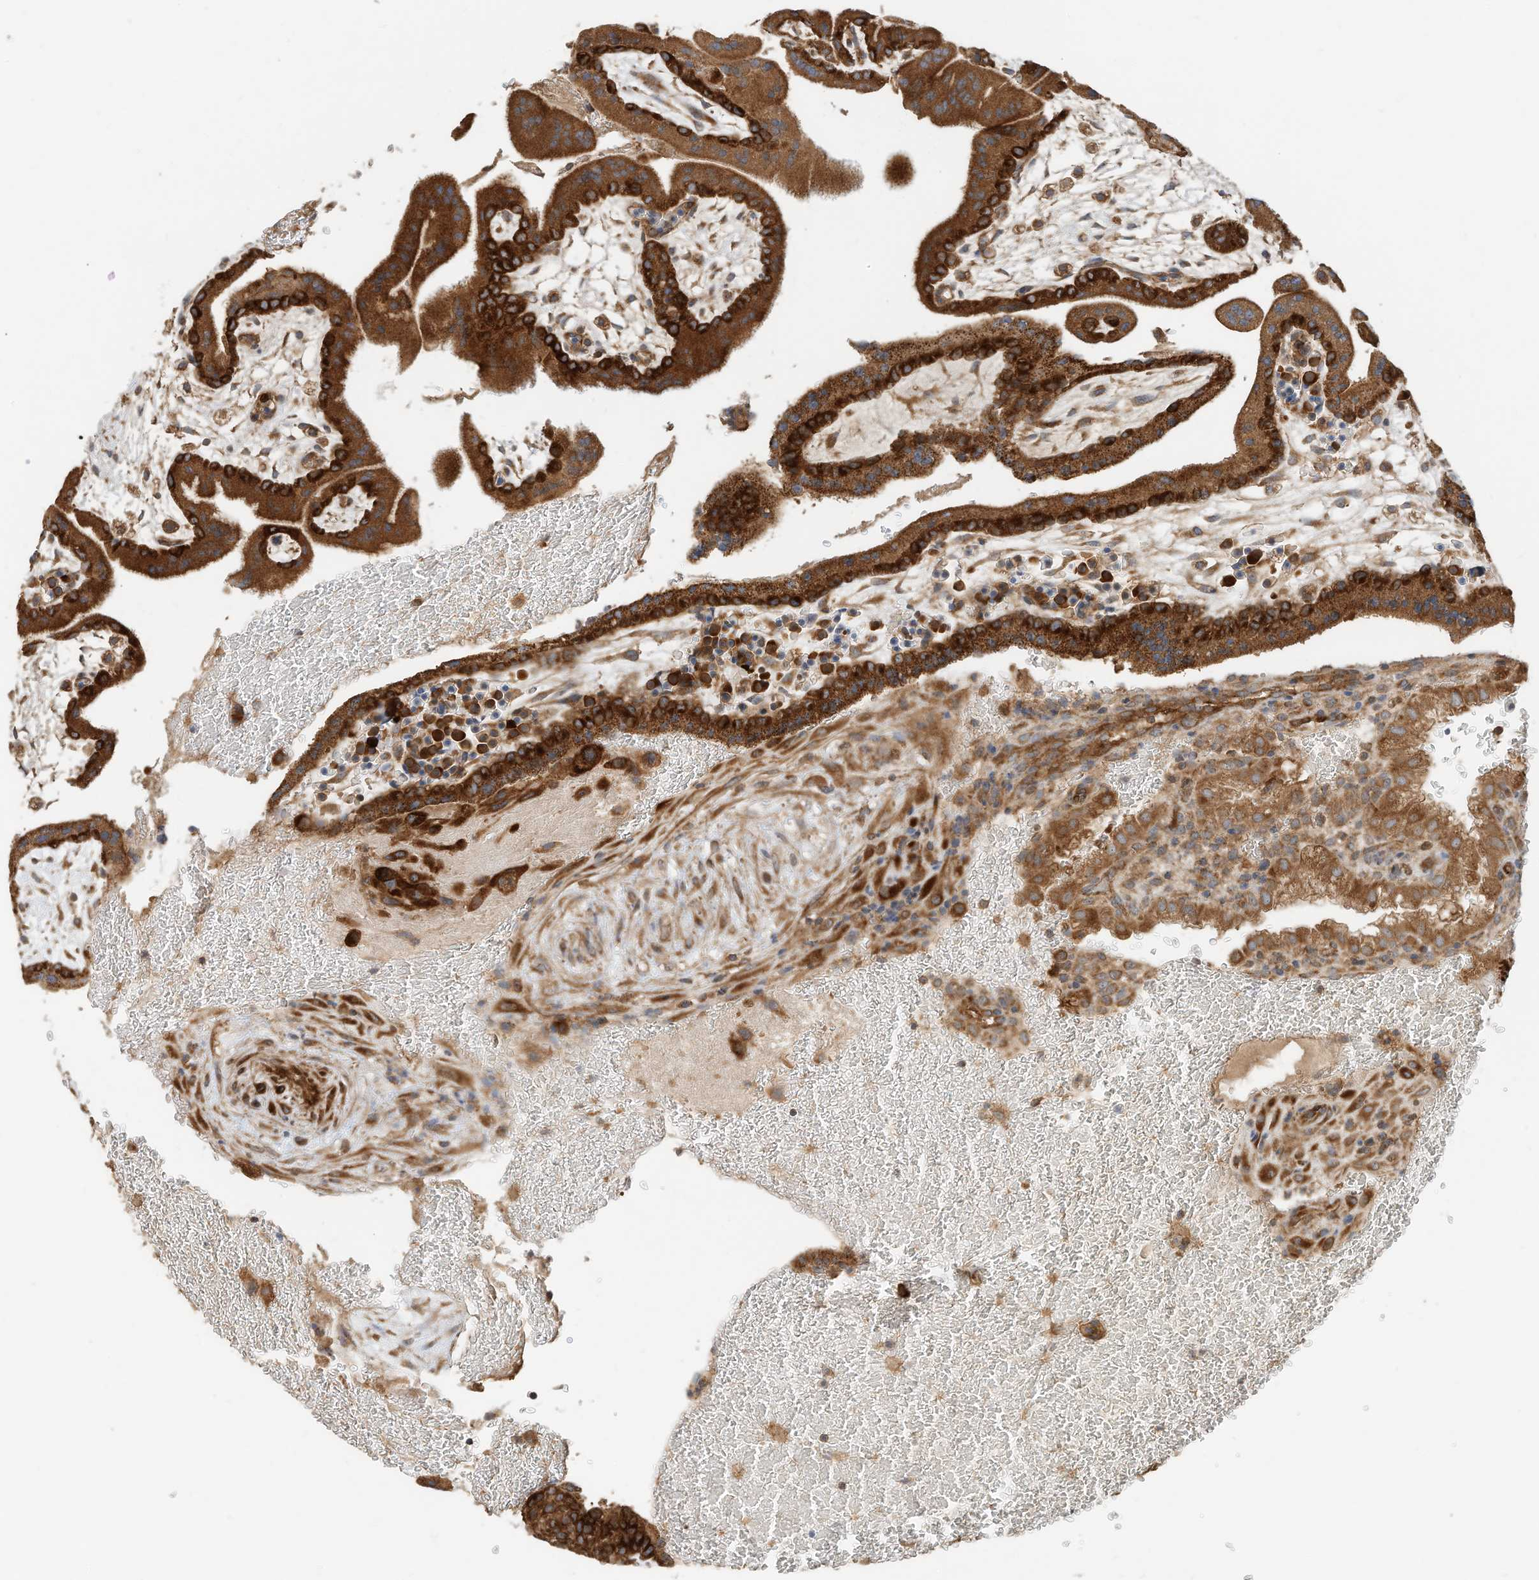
{"staining": {"intensity": "strong", "quantity": ">75%", "location": "cytoplasmic/membranous"}, "tissue": "placenta", "cell_type": "Decidual cells", "image_type": "normal", "snomed": [{"axis": "morphology", "description": "Normal tissue, NOS"}, {"axis": "topography", "description": "Placenta"}], "caption": "This photomicrograph shows benign placenta stained with immunohistochemistry to label a protein in brown. The cytoplasmic/membranous of decidual cells show strong positivity for the protein. Nuclei are counter-stained blue.", "gene": "CPAMD8", "patient": {"sex": "female", "age": 35}}